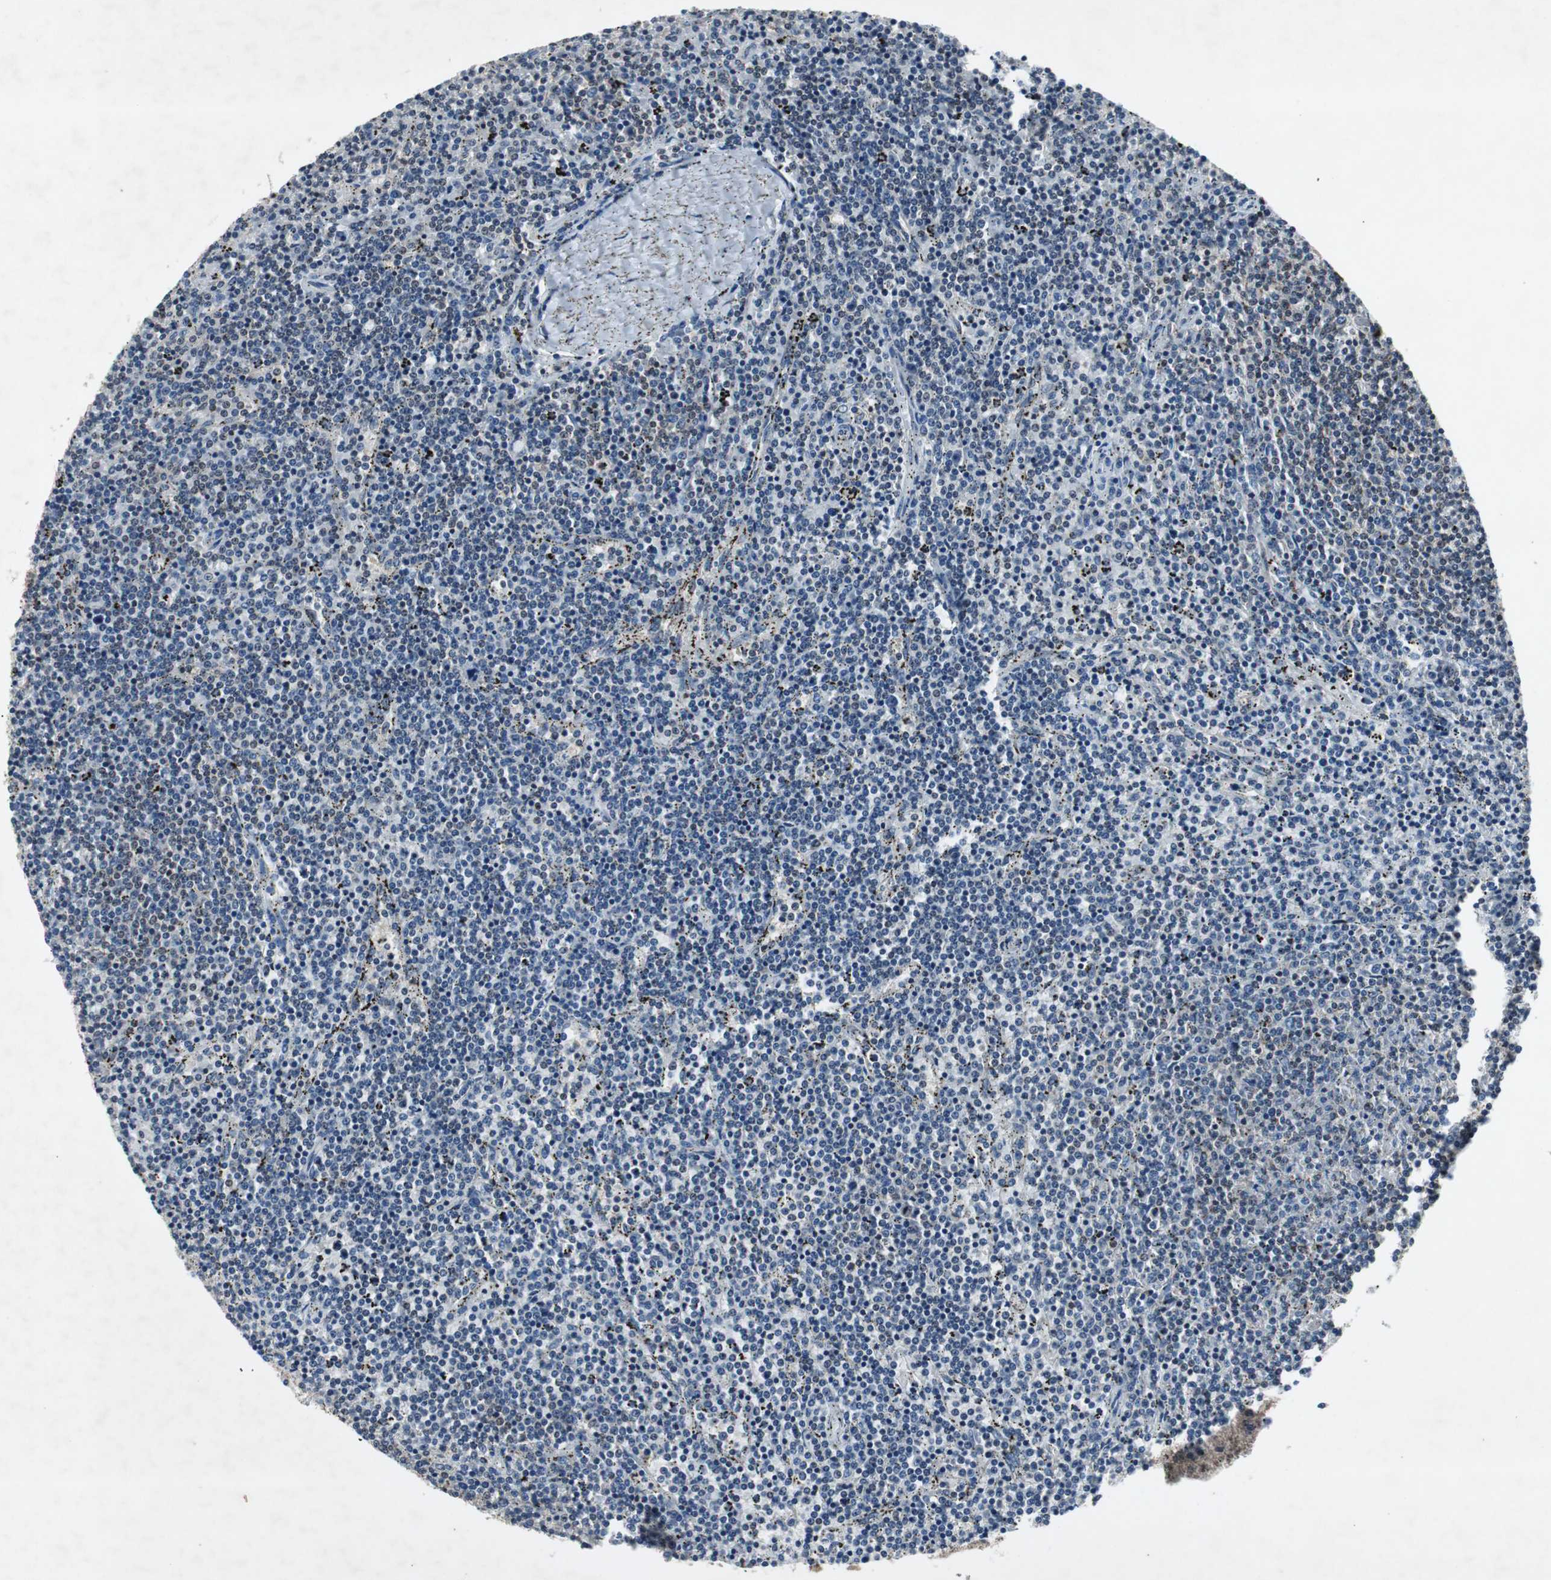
{"staining": {"intensity": "negative", "quantity": "none", "location": "none"}, "tissue": "lymphoma", "cell_type": "Tumor cells", "image_type": "cancer", "snomed": [{"axis": "morphology", "description": "Malignant lymphoma, non-Hodgkin's type, Low grade"}, {"axis": "topography", "description": "Spleen"}], "caption": "Tumor cells are negative for protein expression in human malignant lymphoma, non-Hodgkin's type (low-grade).", "gene": "SMAD1", "patient": {"sex": "female", "age": 50}}